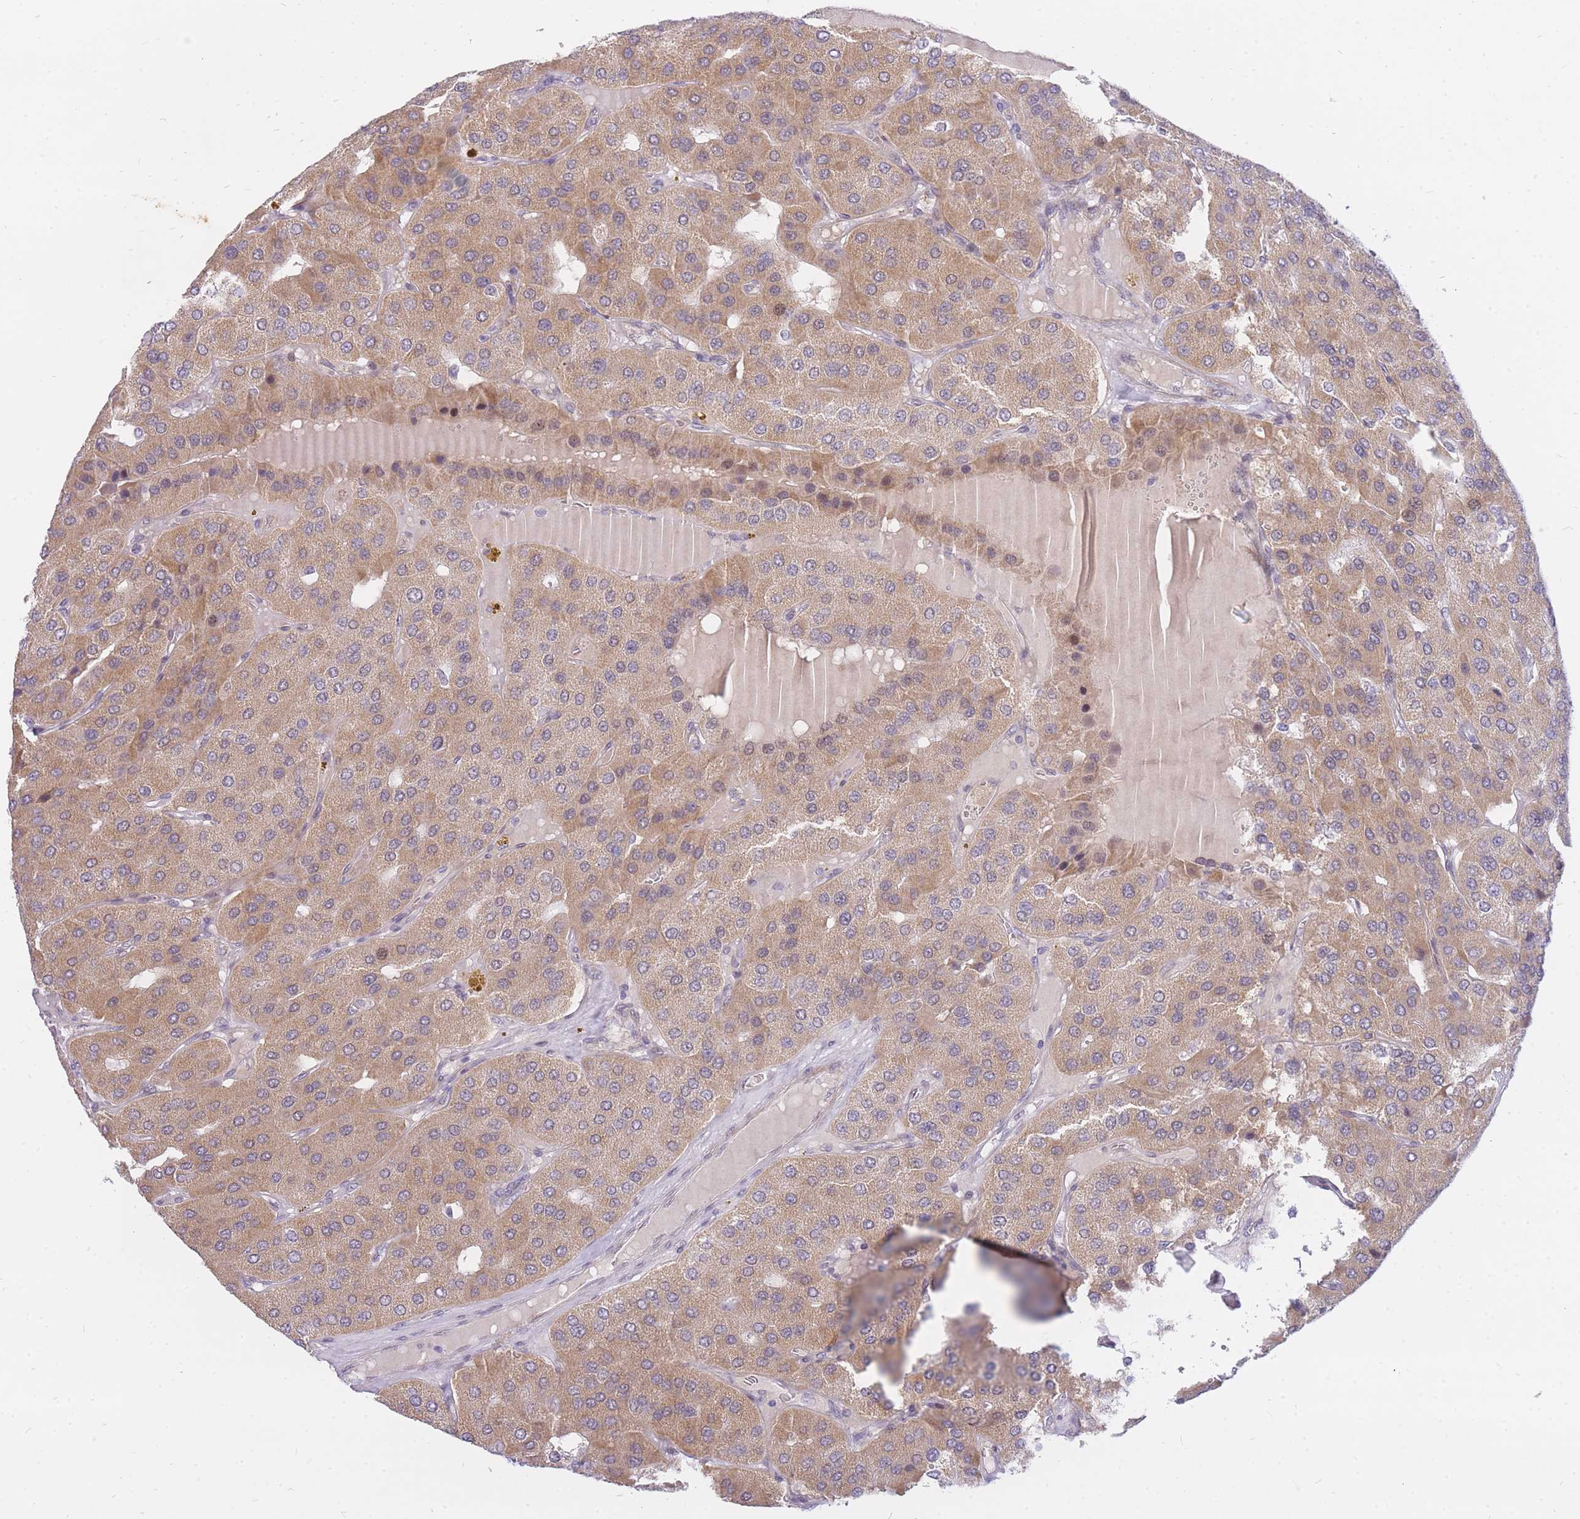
{"staining": {"intensity": "moderate", "quantity": ">75%", "location": "cytoplasmic/membranous"}, "tissue": "parathyroid gland", "cell_type": "Glandular cells", "image_type": "normal", "snomed": [{"axis": "morphology", "description": "Normal tissue, NOS"}, {"axis": "morphology", "description": "Adenoma, NOS"}, {"axis": "topography", "description": "Parathyroid gland"}], "caption": "About >75% of glandular cells in normal human parathyroid gland demonstrate moderate cytoplasmic/membranous protein staining as visualized by brown immunohistochemical staining.", "gene": "TLE2", "patient": {"sex": "female", "age": 86}}